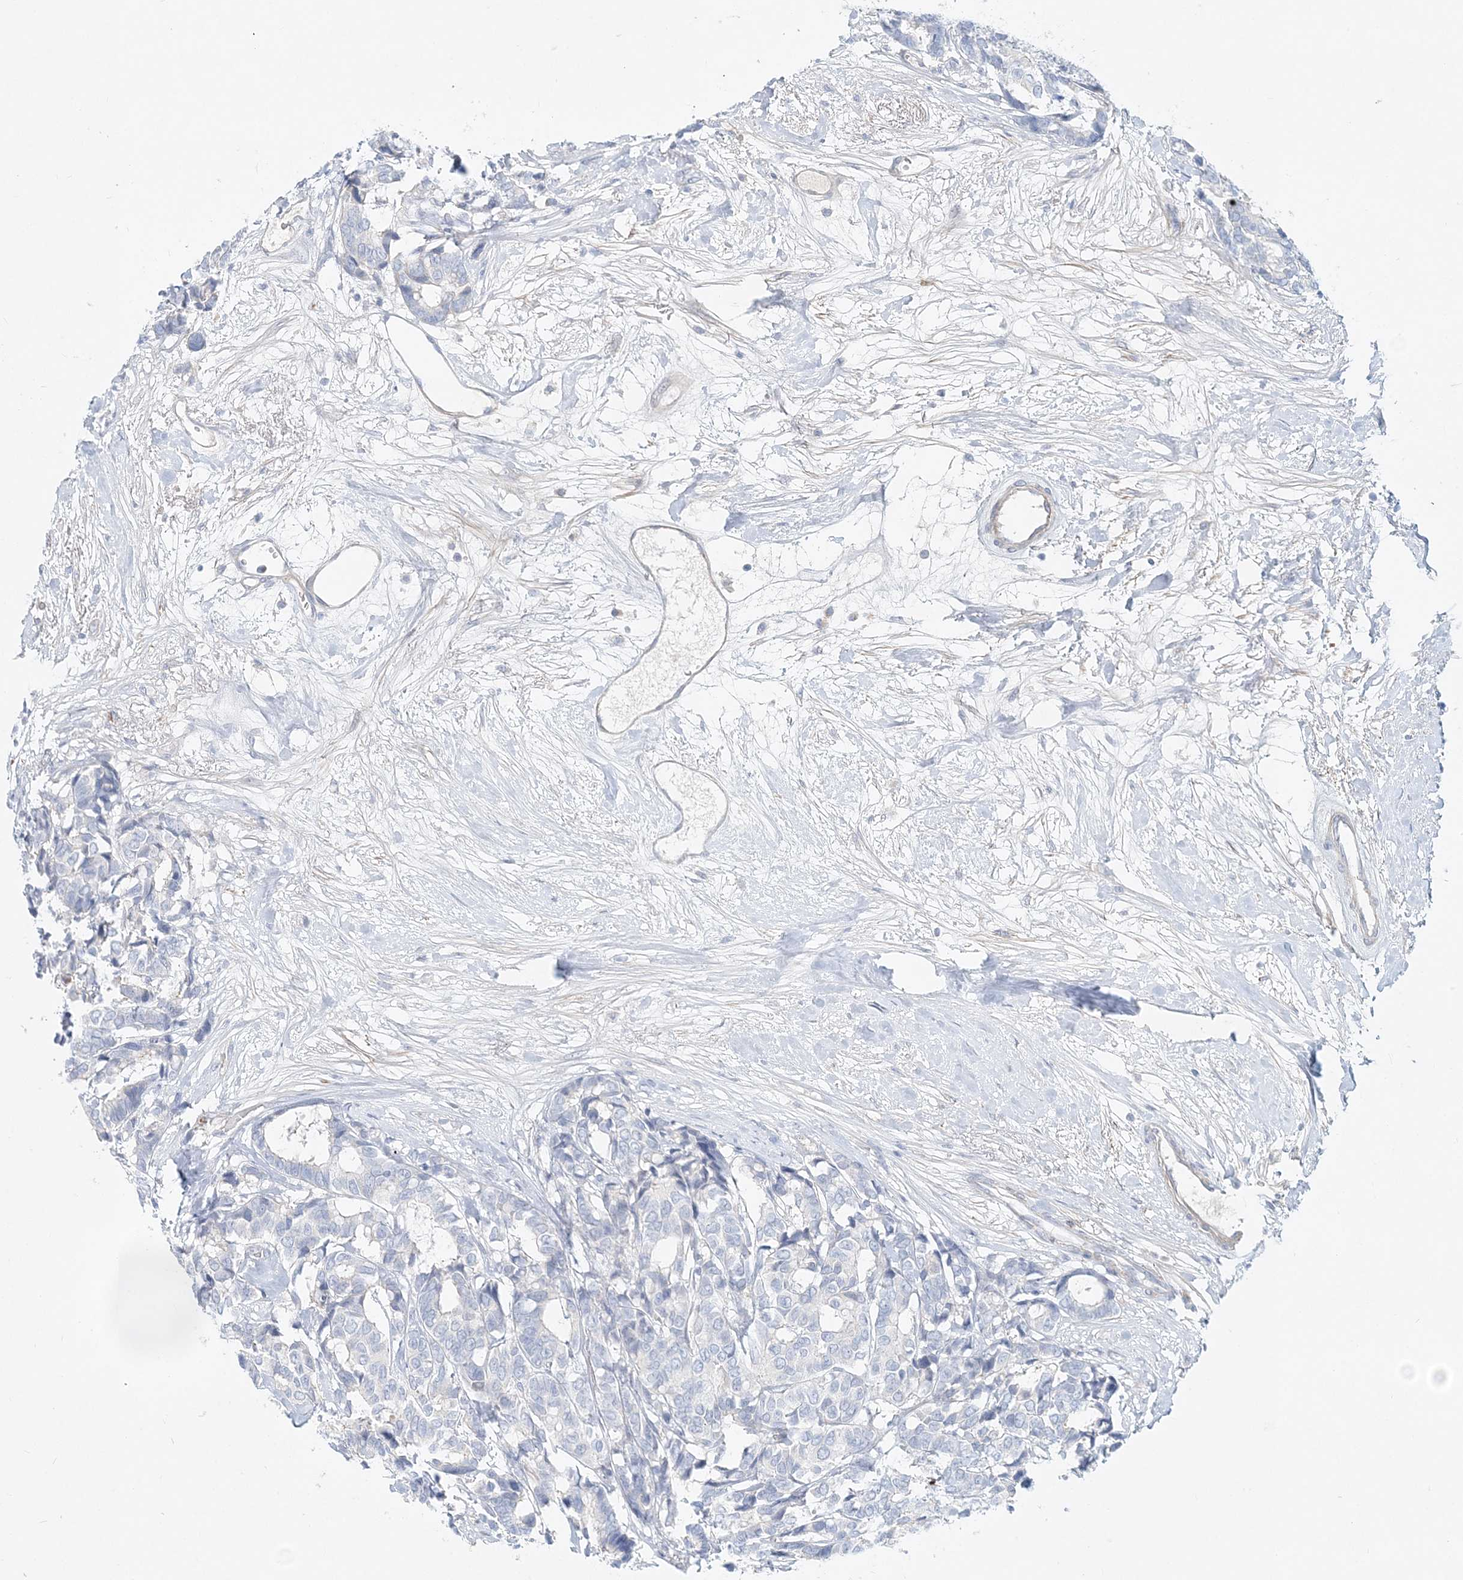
{"staining": {"intensity": "negative", "quantity": "none", "location": "none"}, "tissue": "breast cancer", "cell_type": "Tumor cells", "image_type": "cancer", "snomed": [{"axis": "morphology", "description": "Duct carcinoma"}, {"axis": "topography", "description": "Breast"}], "caption": "Micrograph shows no significant protein staining in tumor cells of infiltrating ductal carcinoma (breast).", "gene": "DNAH5", "patient": {"sex": "female", "age": 87}}